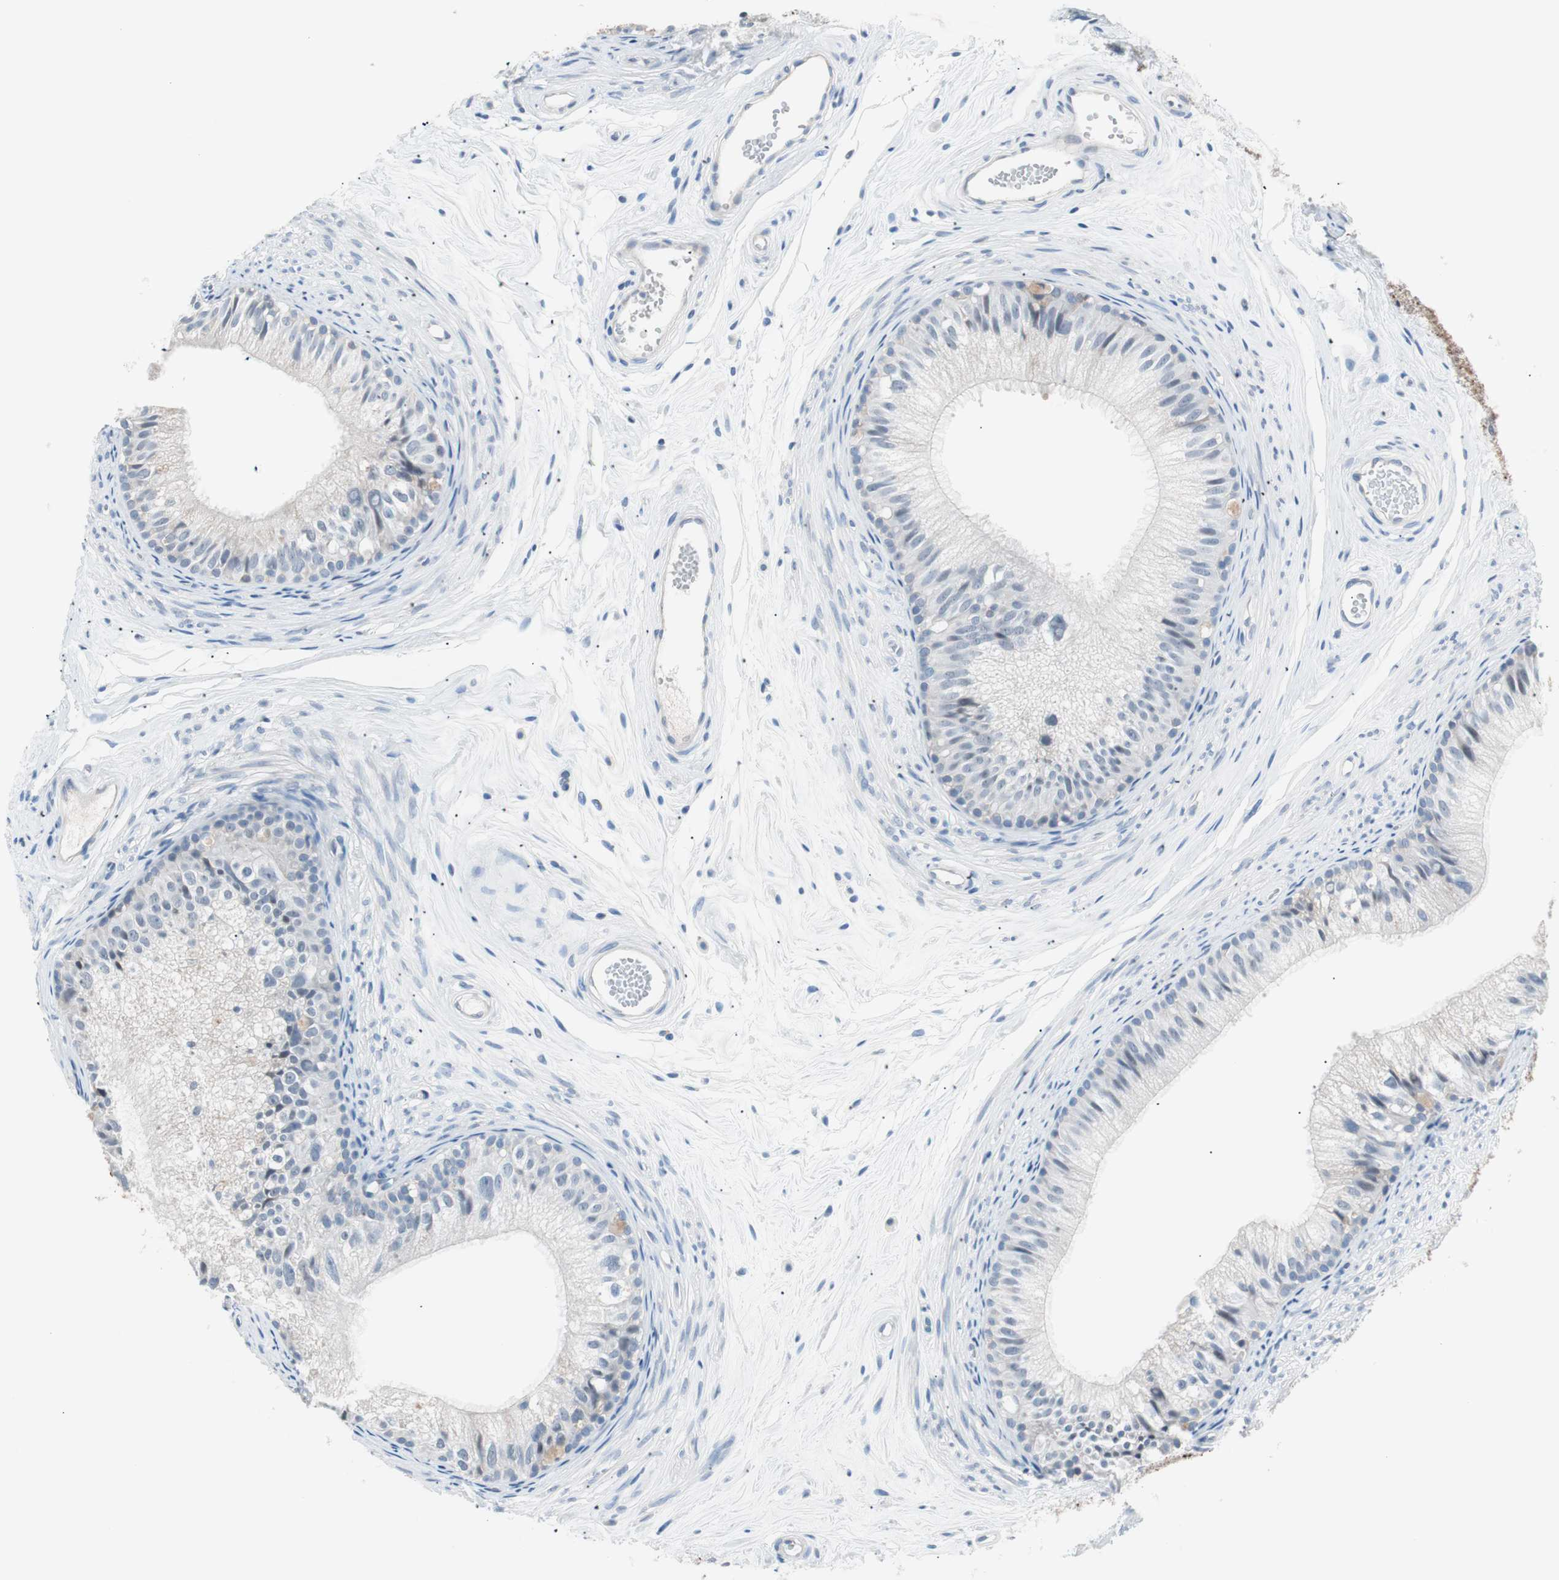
{"staining": {"intensity": "negative", "quantity": "none", "location": "none"}, "tissue": "epididymis", "cell_type": "Glandular cells", "image_type": "normal", "snomed": [{"axis": "morphology", "description": "Normal tissue, NOS"}, {"axis": "topography", "description": "Epididymis"}], "caption": "DAB (3,3'-diaminobenzidine) immunohistochemical staining of normal human epididymis exhibits no significant positivity in glandular cells.", "gene": "VIL1", "patient": {"sex": "male", "age": 56}}